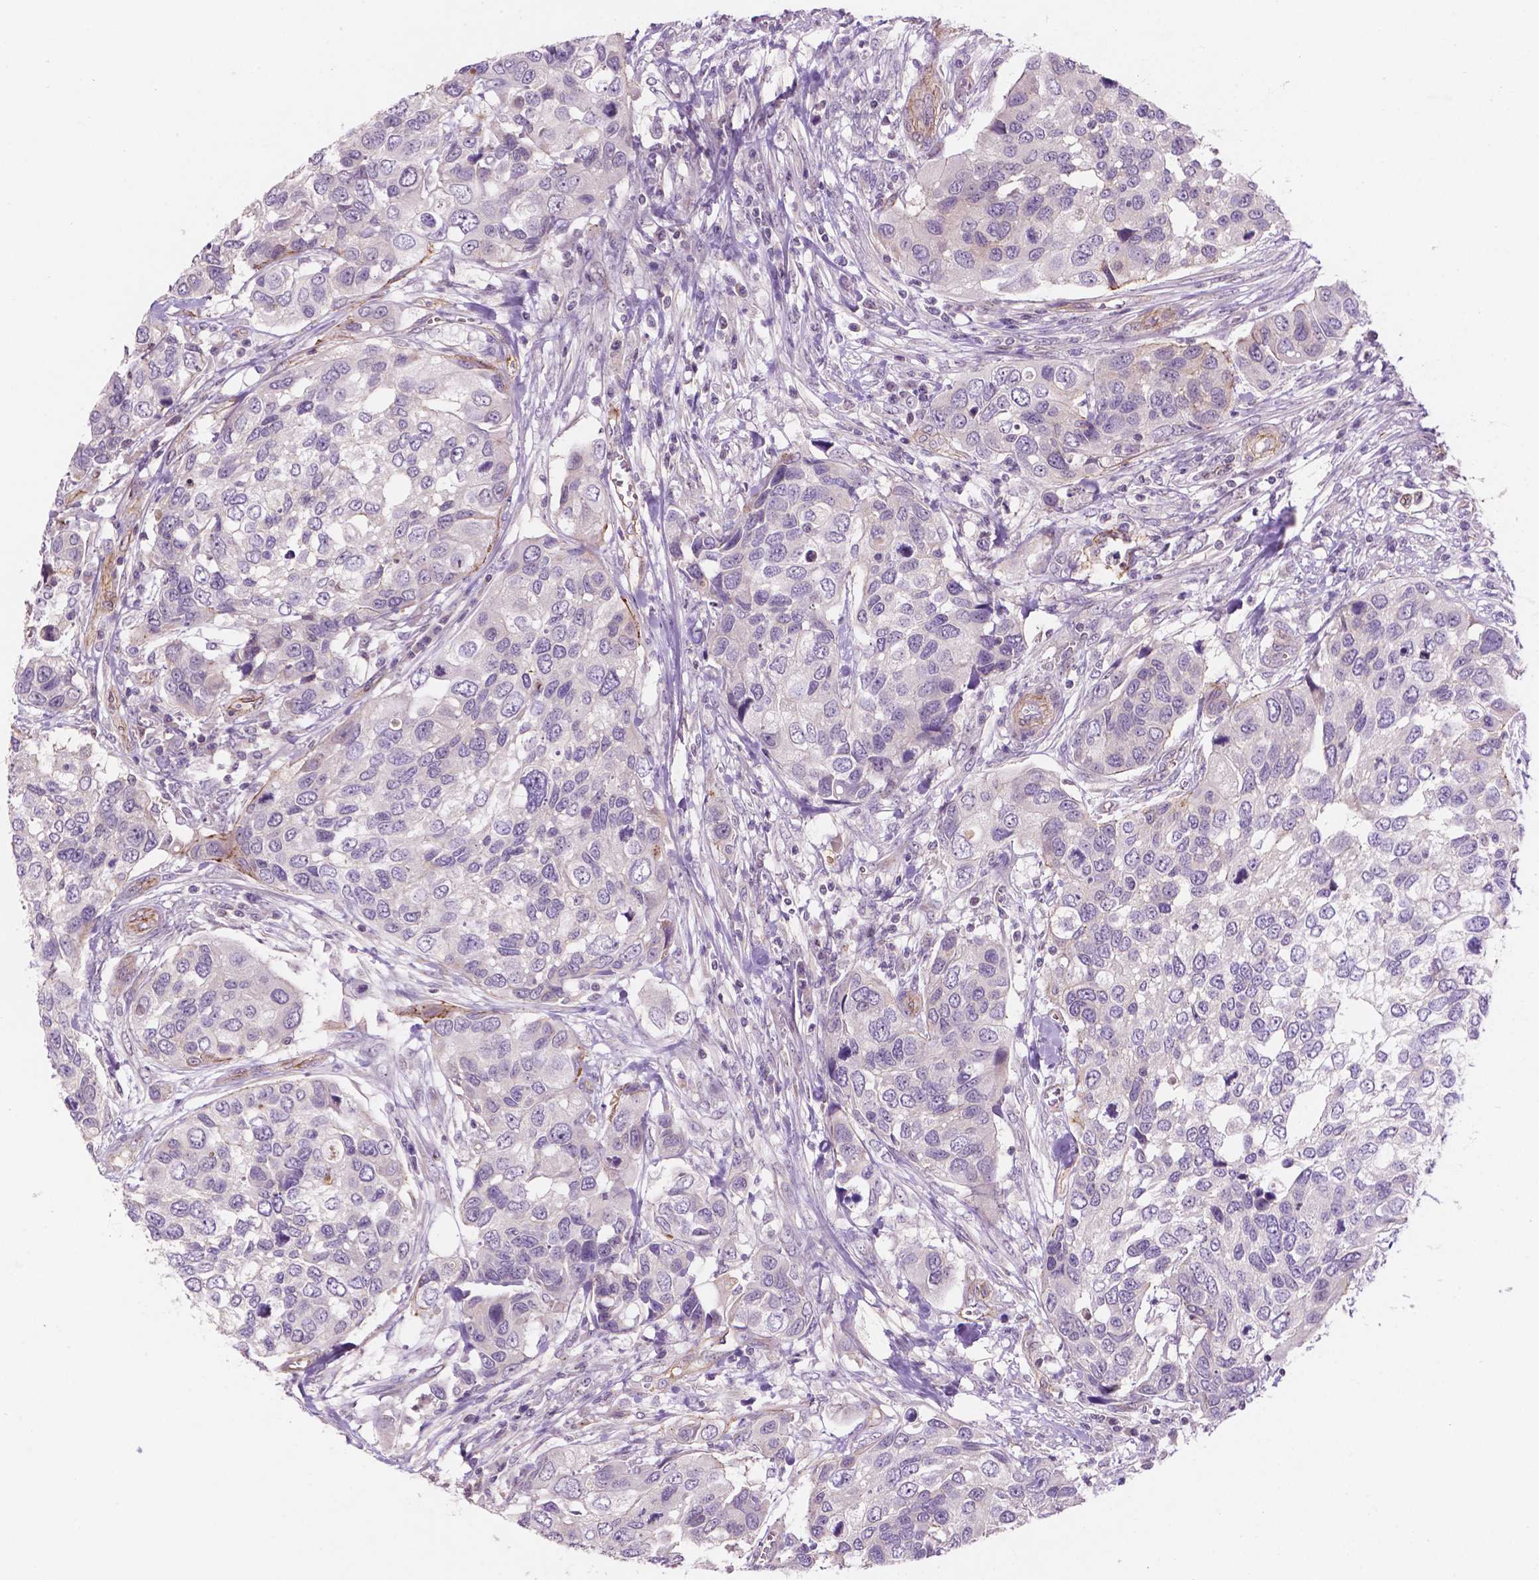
{"staining": {"intensity": "negative", "quantity": "none", "location": "none"}, "tissue": "urothelial cancer", "cell_type": "Tumor cells", "image_type": "cancer", "snomed": [{"axis": "morphology", "description": "Urothelial carcinoma, High grade"}, {"axis": "topography", "description": "Urinary bladder"}], "caption": "Tumor cells are negative for brown protein staining in urothelial carcinoma (high-grade). (DAB (3,3'-diaminobenzidine) immunohistochemistry visualized using brightfield microscopy, high magnification).", "gene": "ARL5C", "patient": {"sex": "male", "age": 60}}